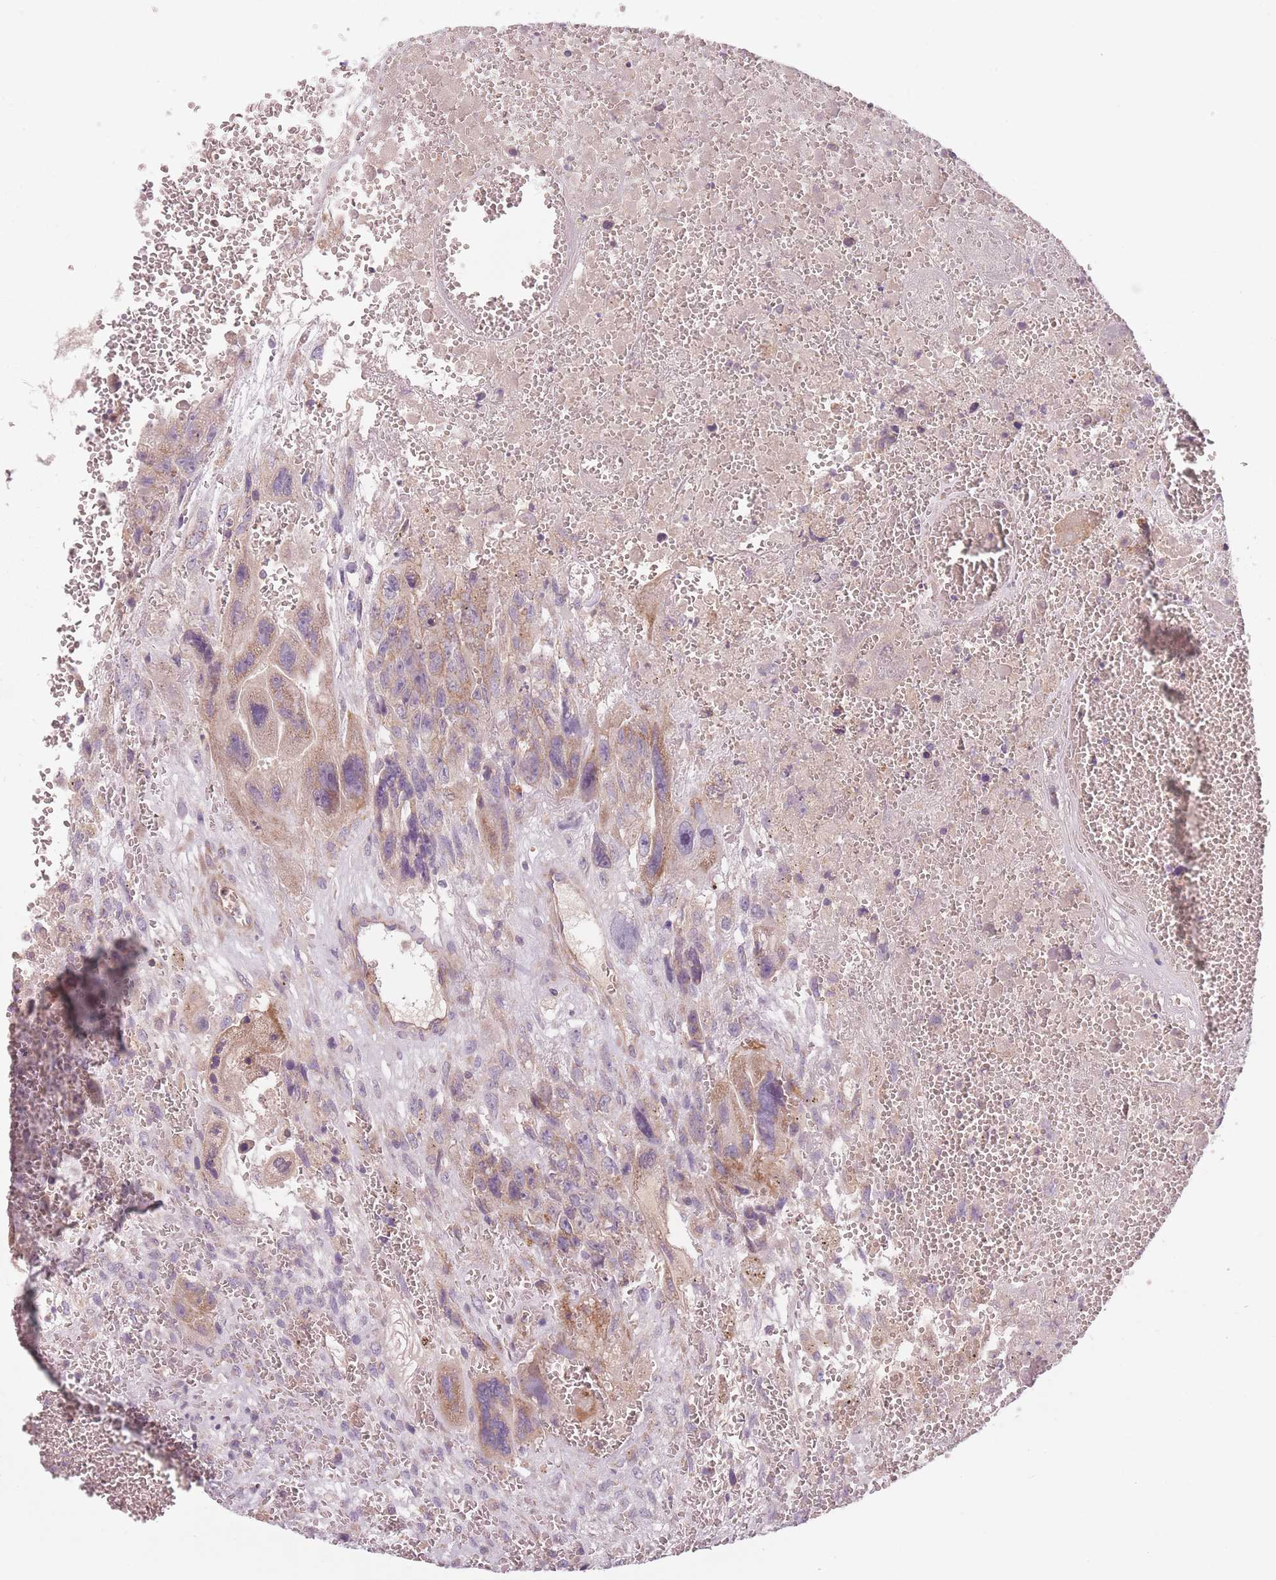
{"staining": {"intensity": "moderate", "quantity": "<25%", "location": "cytoplasmic/membranous"}, "tissue": "testis cancer", "cell_type": "Tumor cells", "image_type": "cancer", "snomed": [{"axis": "morphology", "description": "Carcinoma, Embryonal, NOS"}, {"axis": "topography", "description": "Testis"}], "caption": "Testis embryonal carcinoma stained with immunohistochemistry demonstrates moderate cytoplasmic/membranous staining in approximately <25% of tumor cells.", "gene": "NT5DC2", "patient": {"sex": "male", "age": 28}}